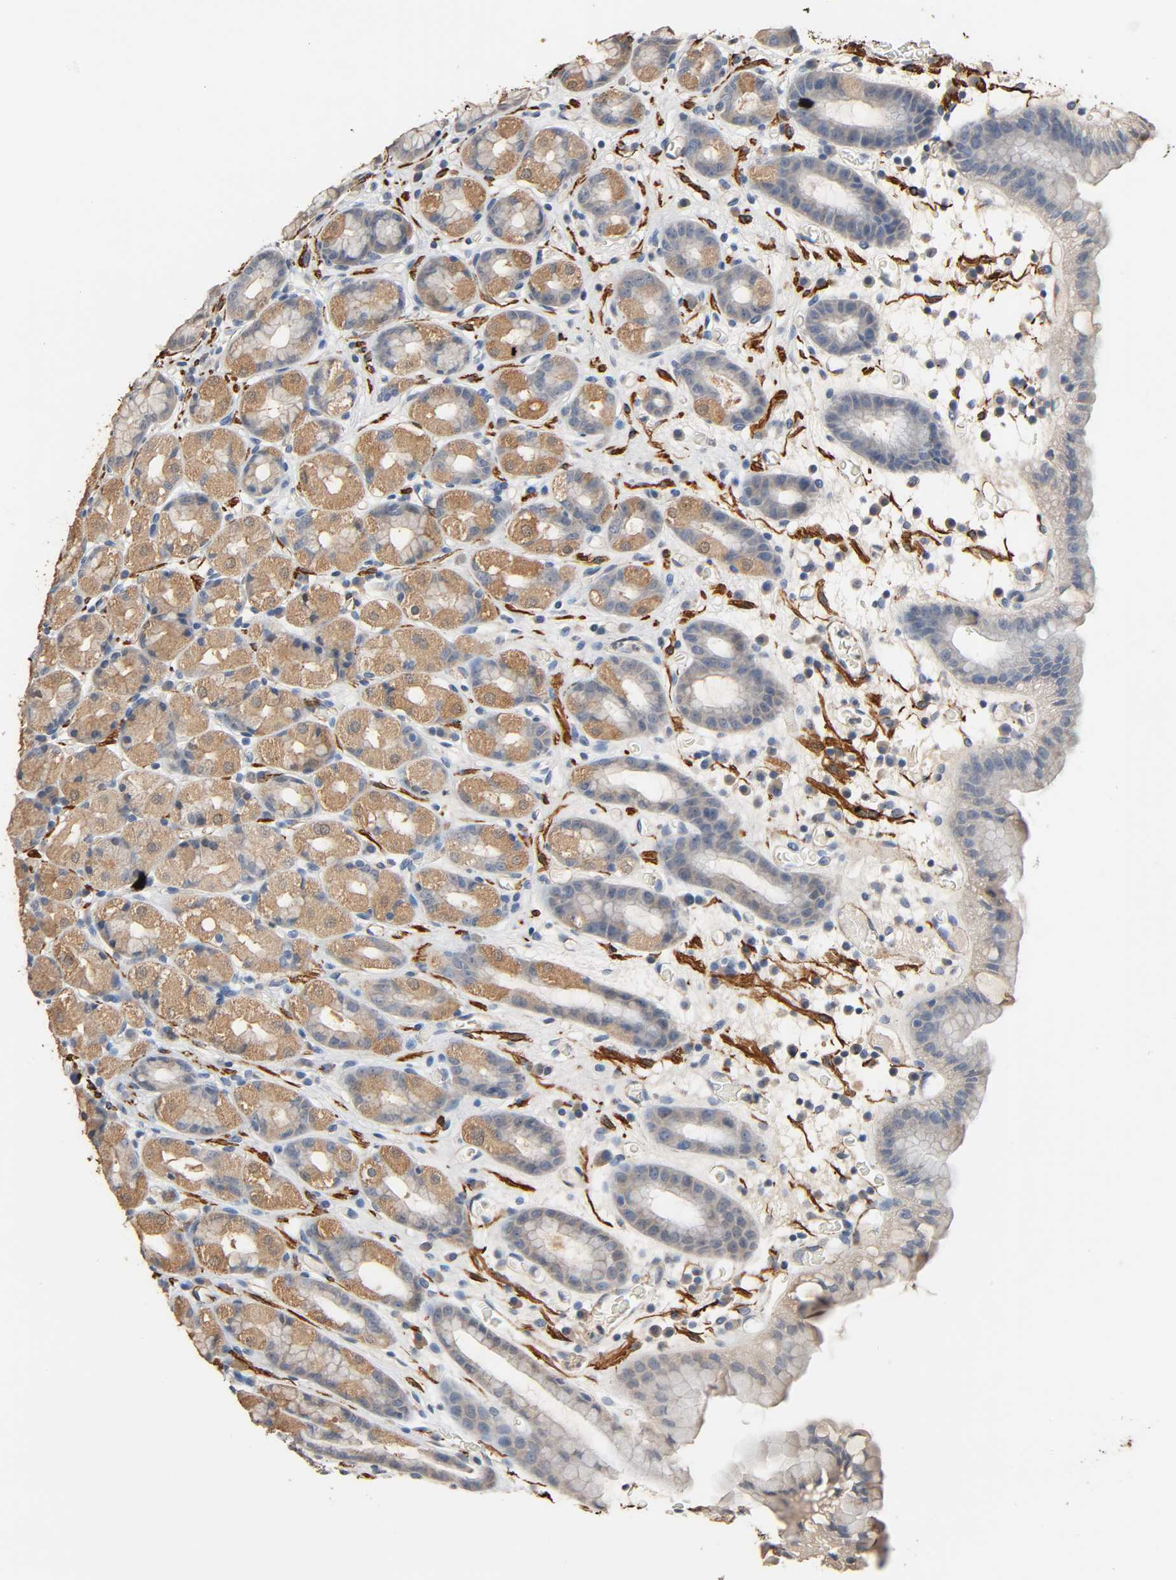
{"staining": {"intensity": "moderate", "quantity": ">75%", "location": "cytoplasmic/membranous"}, "tissue": "stomach", "cell_type": "Glandular cells", "image_type": "normal", "snomed": [{"axis": "morphology", "description": "Normal tissue, NOS"}, {"axis": "topography", "description": "Stomach, upper"}], "caption": "This is a micrograph of immunohistochemistry staining of benign stomach, which shows moderate positivity in the cytoplasmic/membranous of glandular cells.", "gene": "GSTA1", "patient": {"sex": "male", "age": 68}}